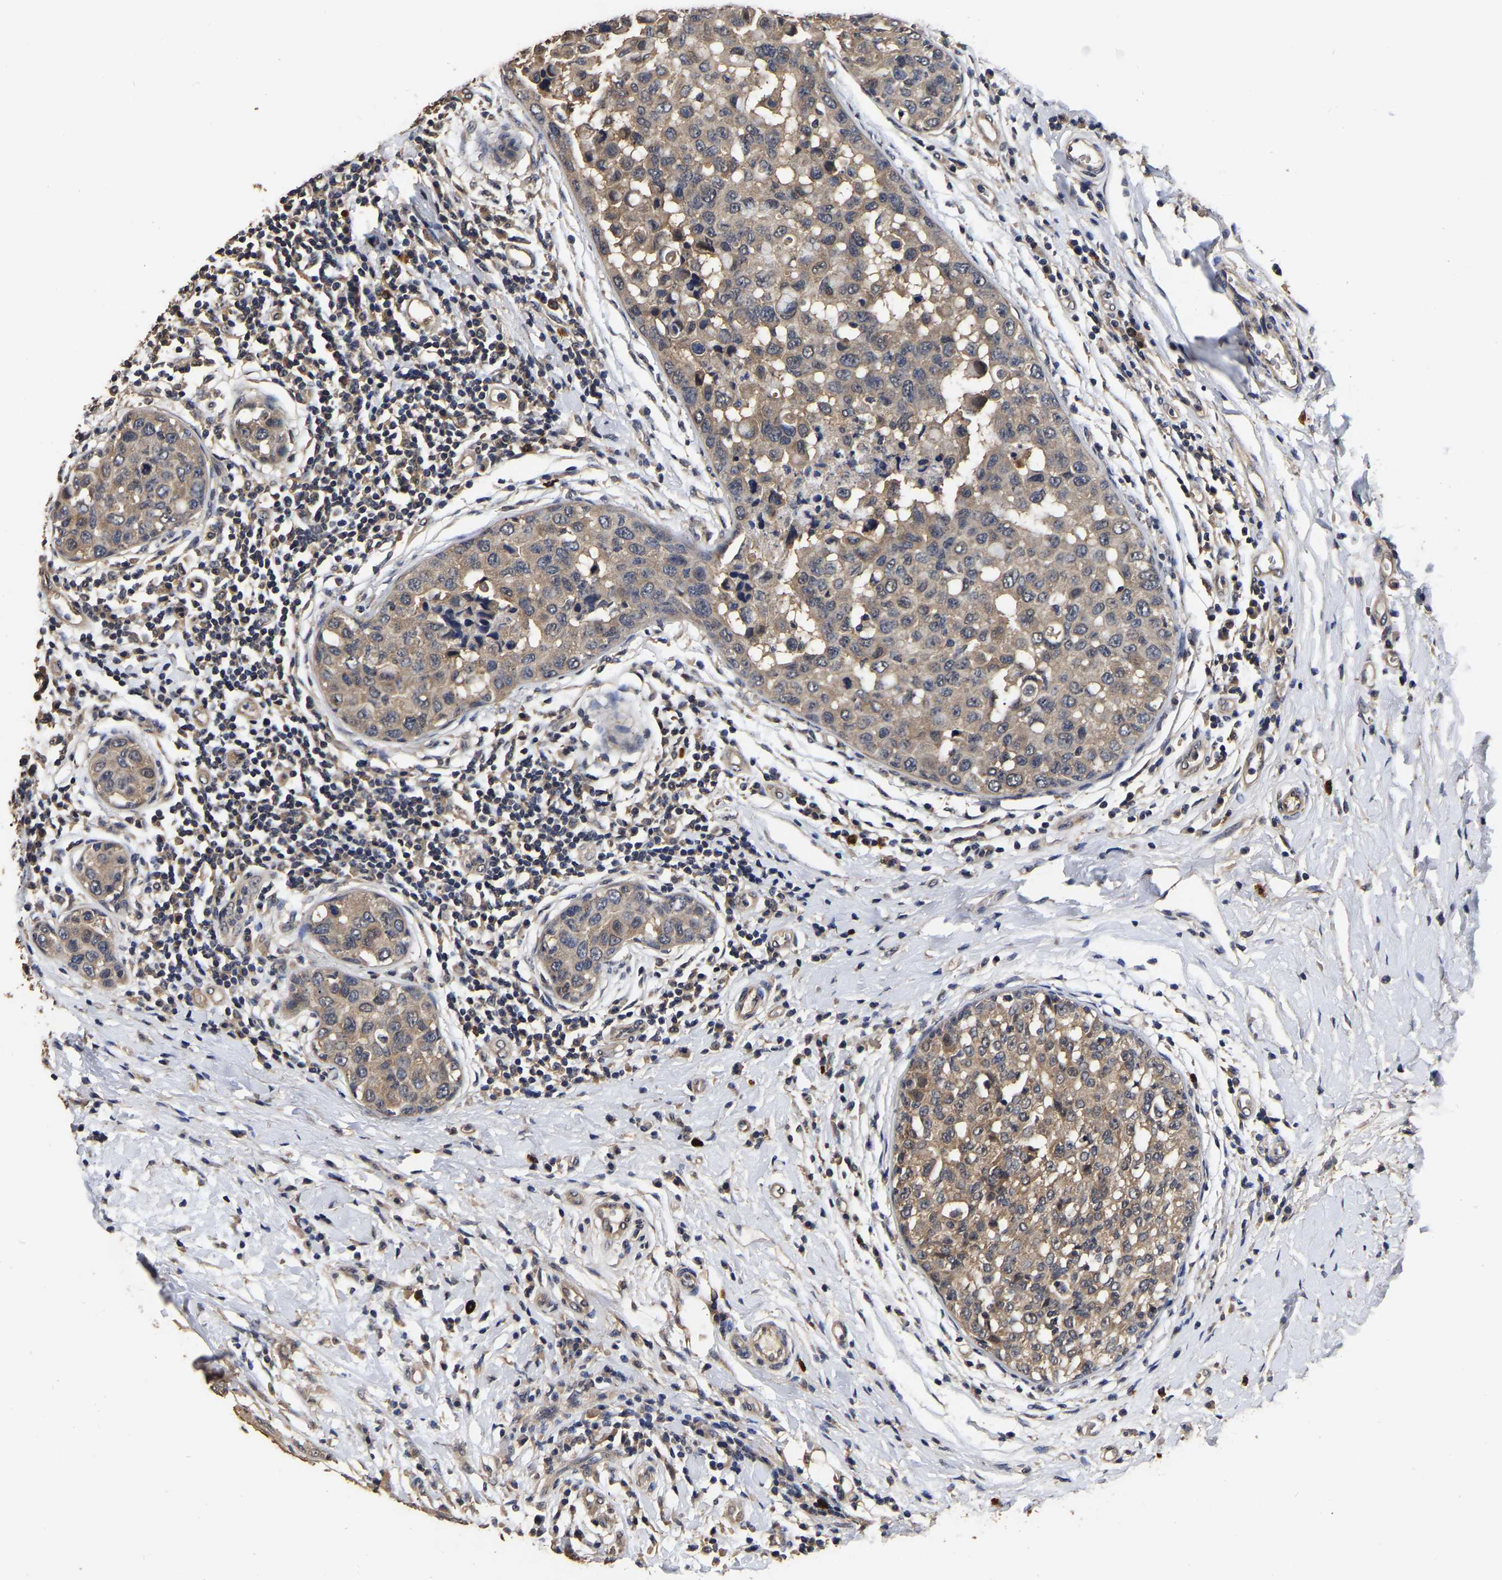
{"staining": {"intensity": "moderate", "quantity": ">75%", "location": "cytoplasmic/membranous"}, "tissue": "breast cancer", "cell_type": "Tumor cells", "image_type": "cancer", "snomed": [{"axis": "morphology", "description": "Duct carcinoma"}, {"axis": "topography", "description": "Breast"}], "caption": "Protein staining of breast cancer (infiltrating ductal carcinoma) tissue reveals moderate cytoplasmic/membranous expression in approximately >75% of tumor cells.", "gene": "STK32C", "patient": {"sex": "female", "age": 27}}